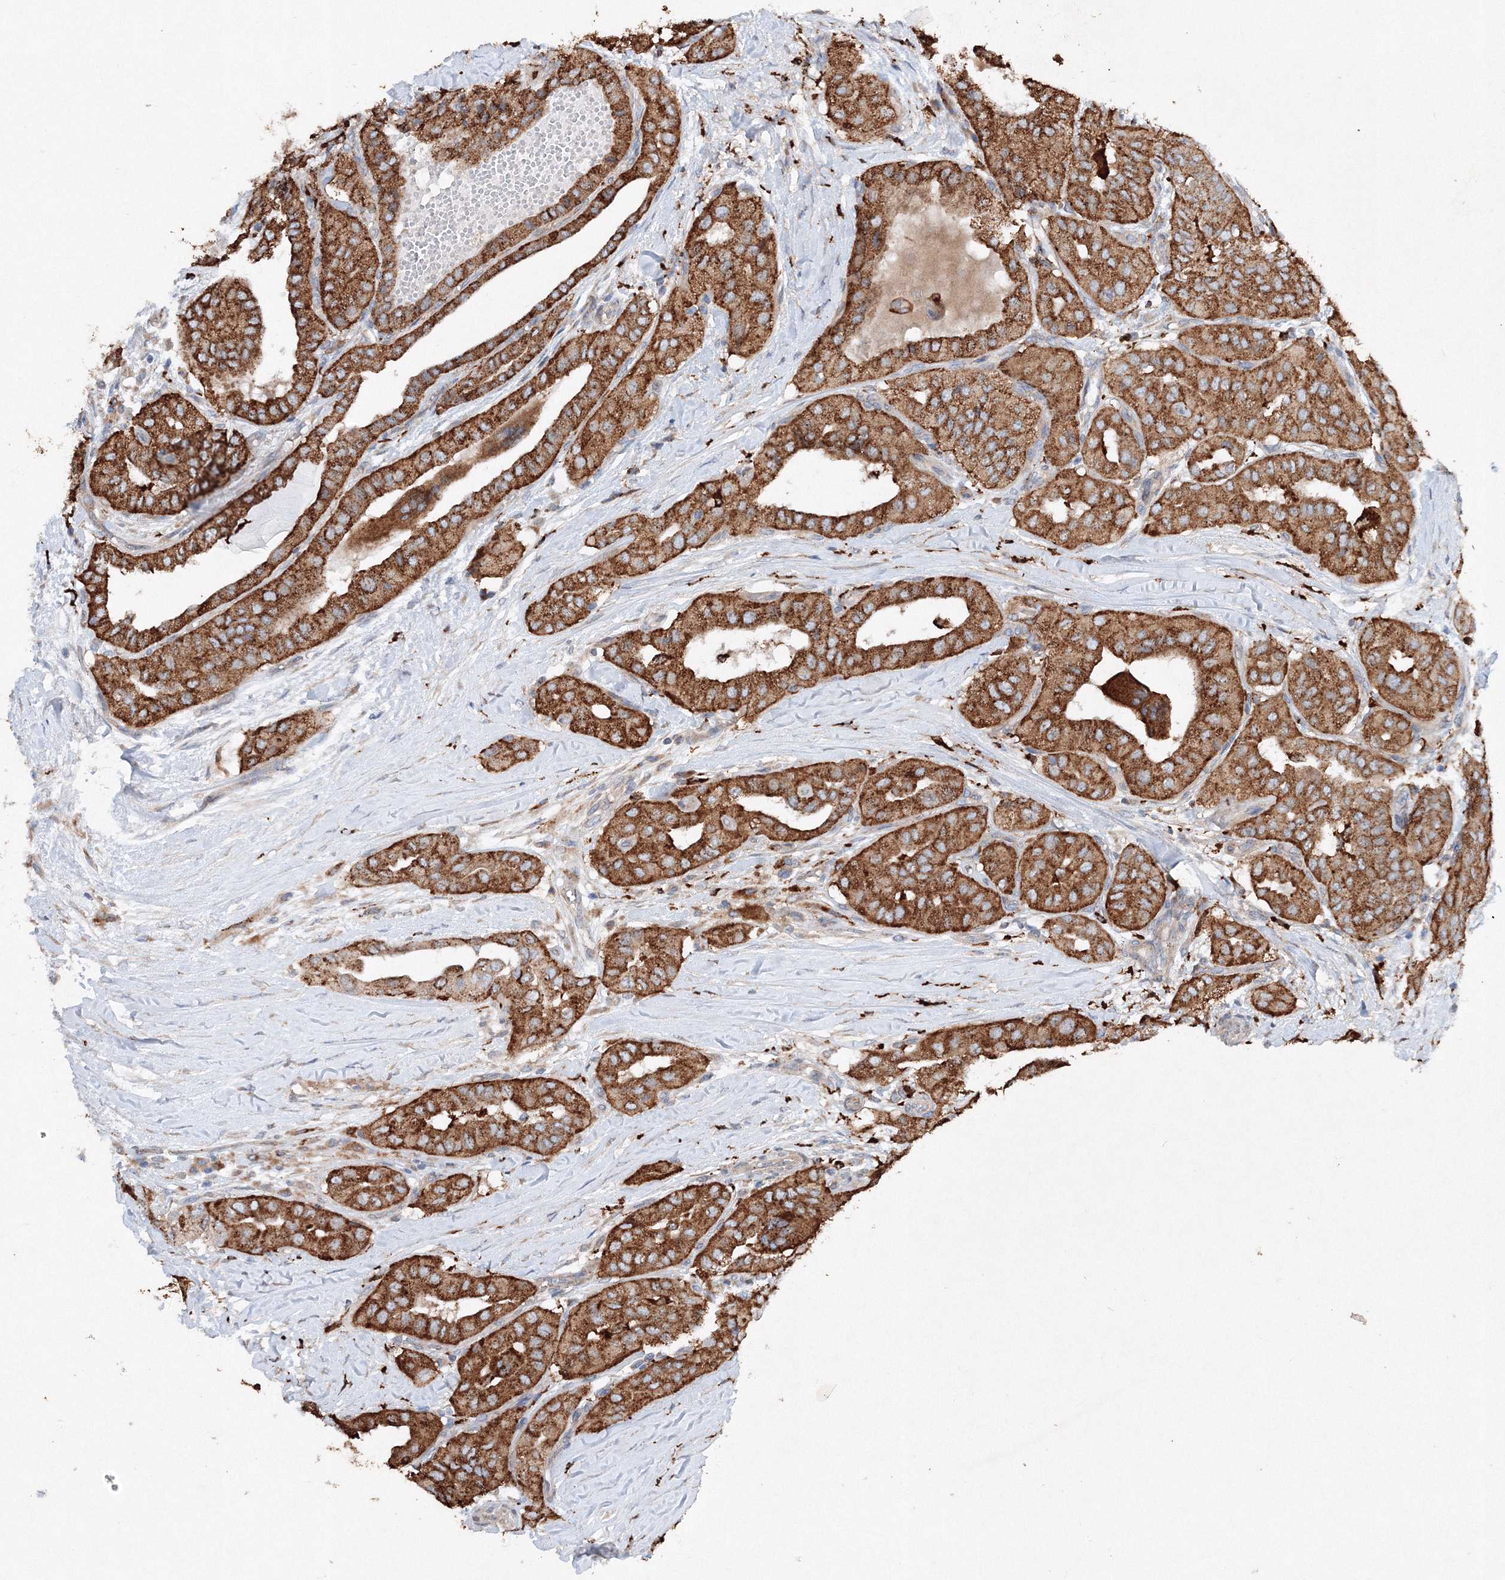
{"staining": {"intensity": "strong", "quantity": ">75%", "location": "cytoplasmic/membranous"}, "tissue": "thyroid cancer", "cell_type": "Tumor cells", "image_type": "cancer", "snomed": [{"axis": "morphology", "description": "Papillary adenocarcinoma, NOS"}, {"axis": "topography", "description": "Thyroid gland"}], "caption": "High-magnification brightfield microscopy of thyroid cancer stained with DAB (brown) and counterstained with hematoxylin (blue). tumor cells exhibit strong cytoplasmic/membranous positivity is seen in about>75% of cells.", "gene": "SLC36A1", "patient": {"sex": "female", "age": 59}}